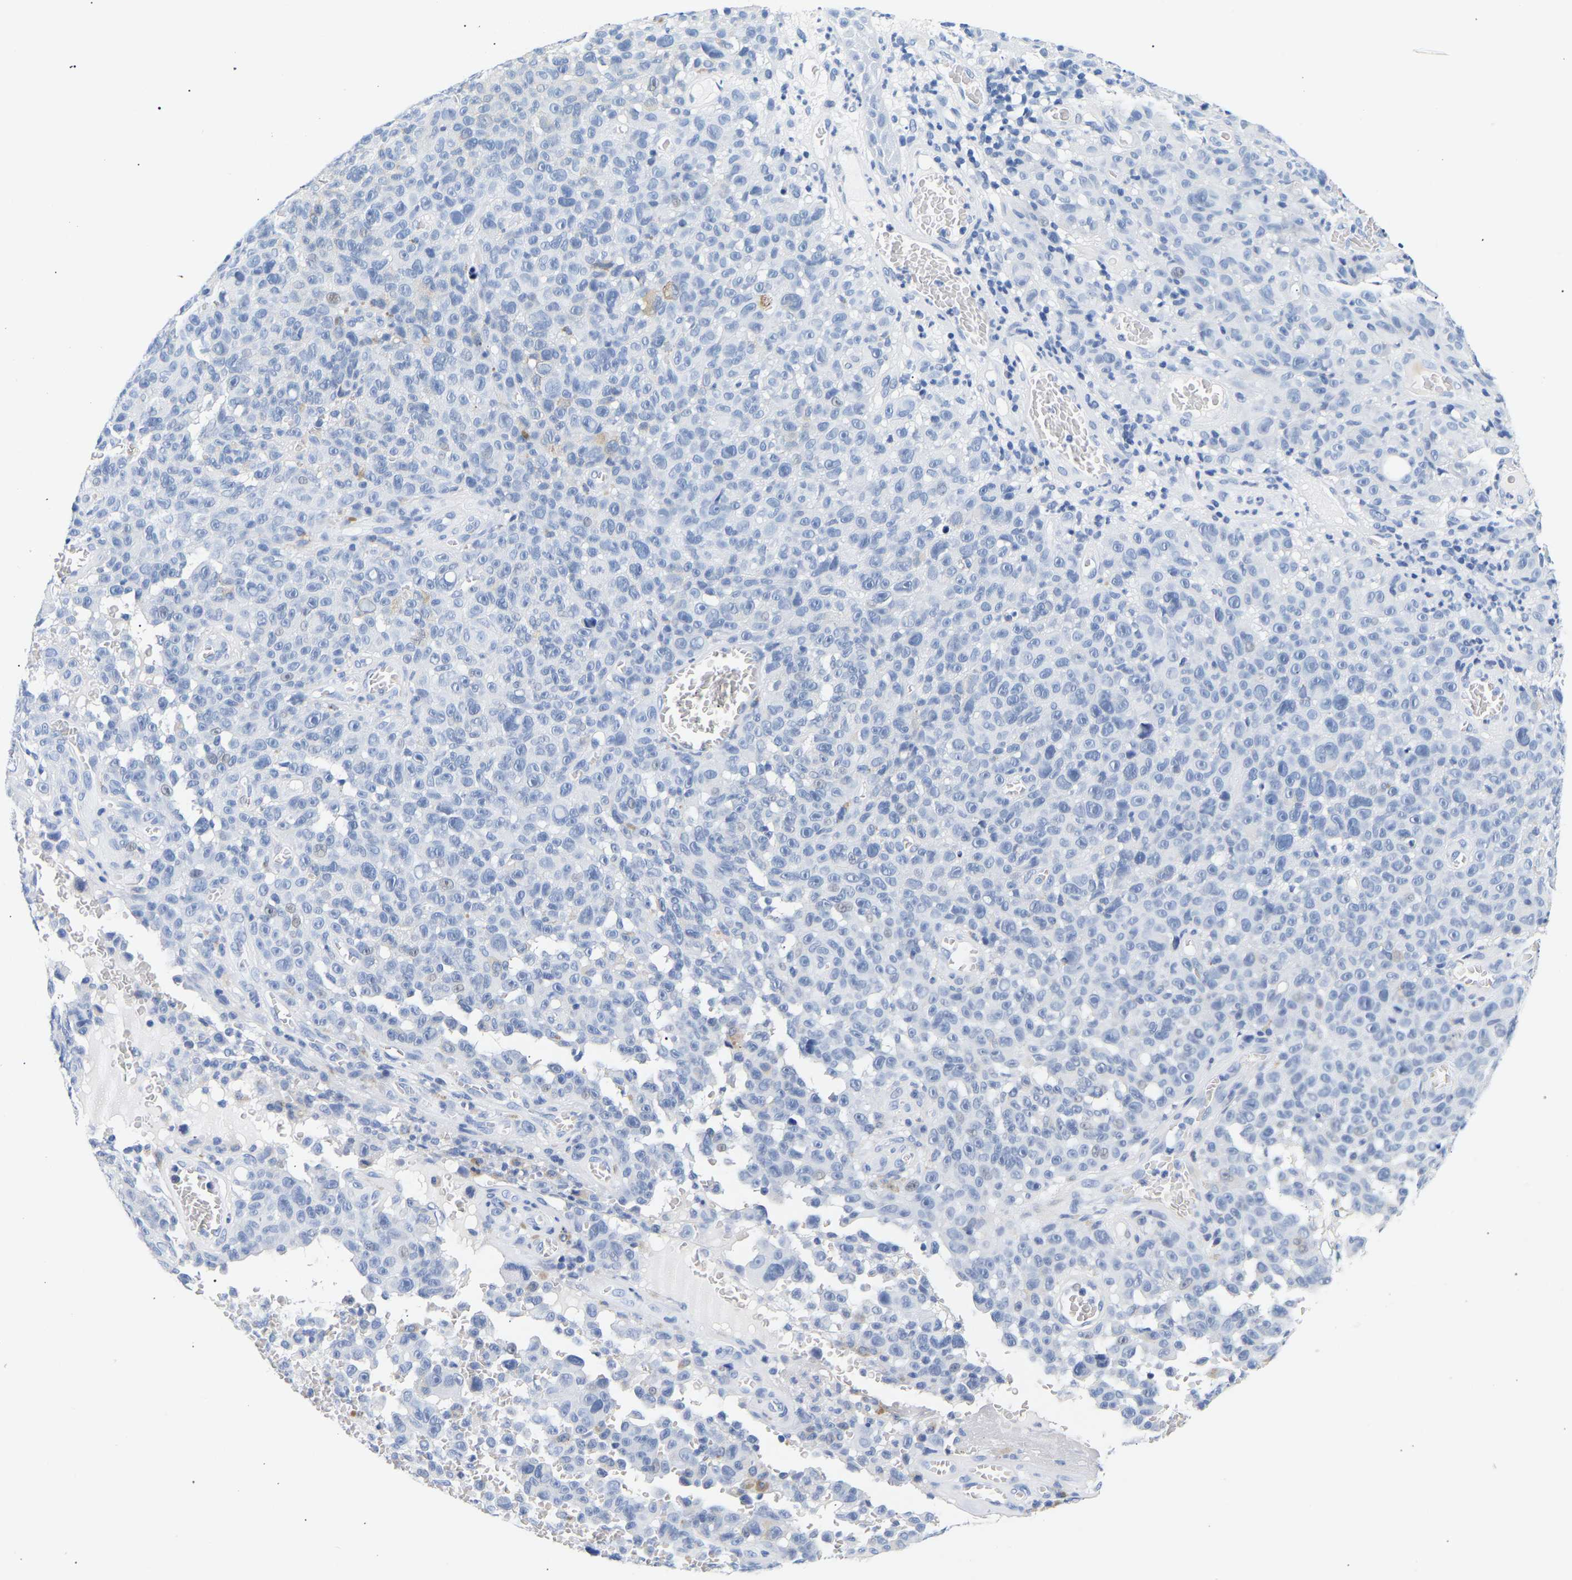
{"staining": {"intensity": "negative", "quantity": "none", "location": "none"}, "tissue": "melanoma", "cell_type": "Tumor cells", "image_type": "cancer", "snomed": [{"axis": "morphology", "description": "Malignant melanoma, NOS"}, {"axis": "topography", "description": "Skin"}], "caption": "High power microscopy micrograph of an immunohistochemistry photomicrograph of malignant melanoma, revealing no significant staining in tumor cells. (Stains: DAB immunohistochemistry with hematoxylin counter stain, Microscopy: brightfield microscopy at high magnification).", "gene": "SPINK2", "patient": {"sex": "female", "age": 82}}